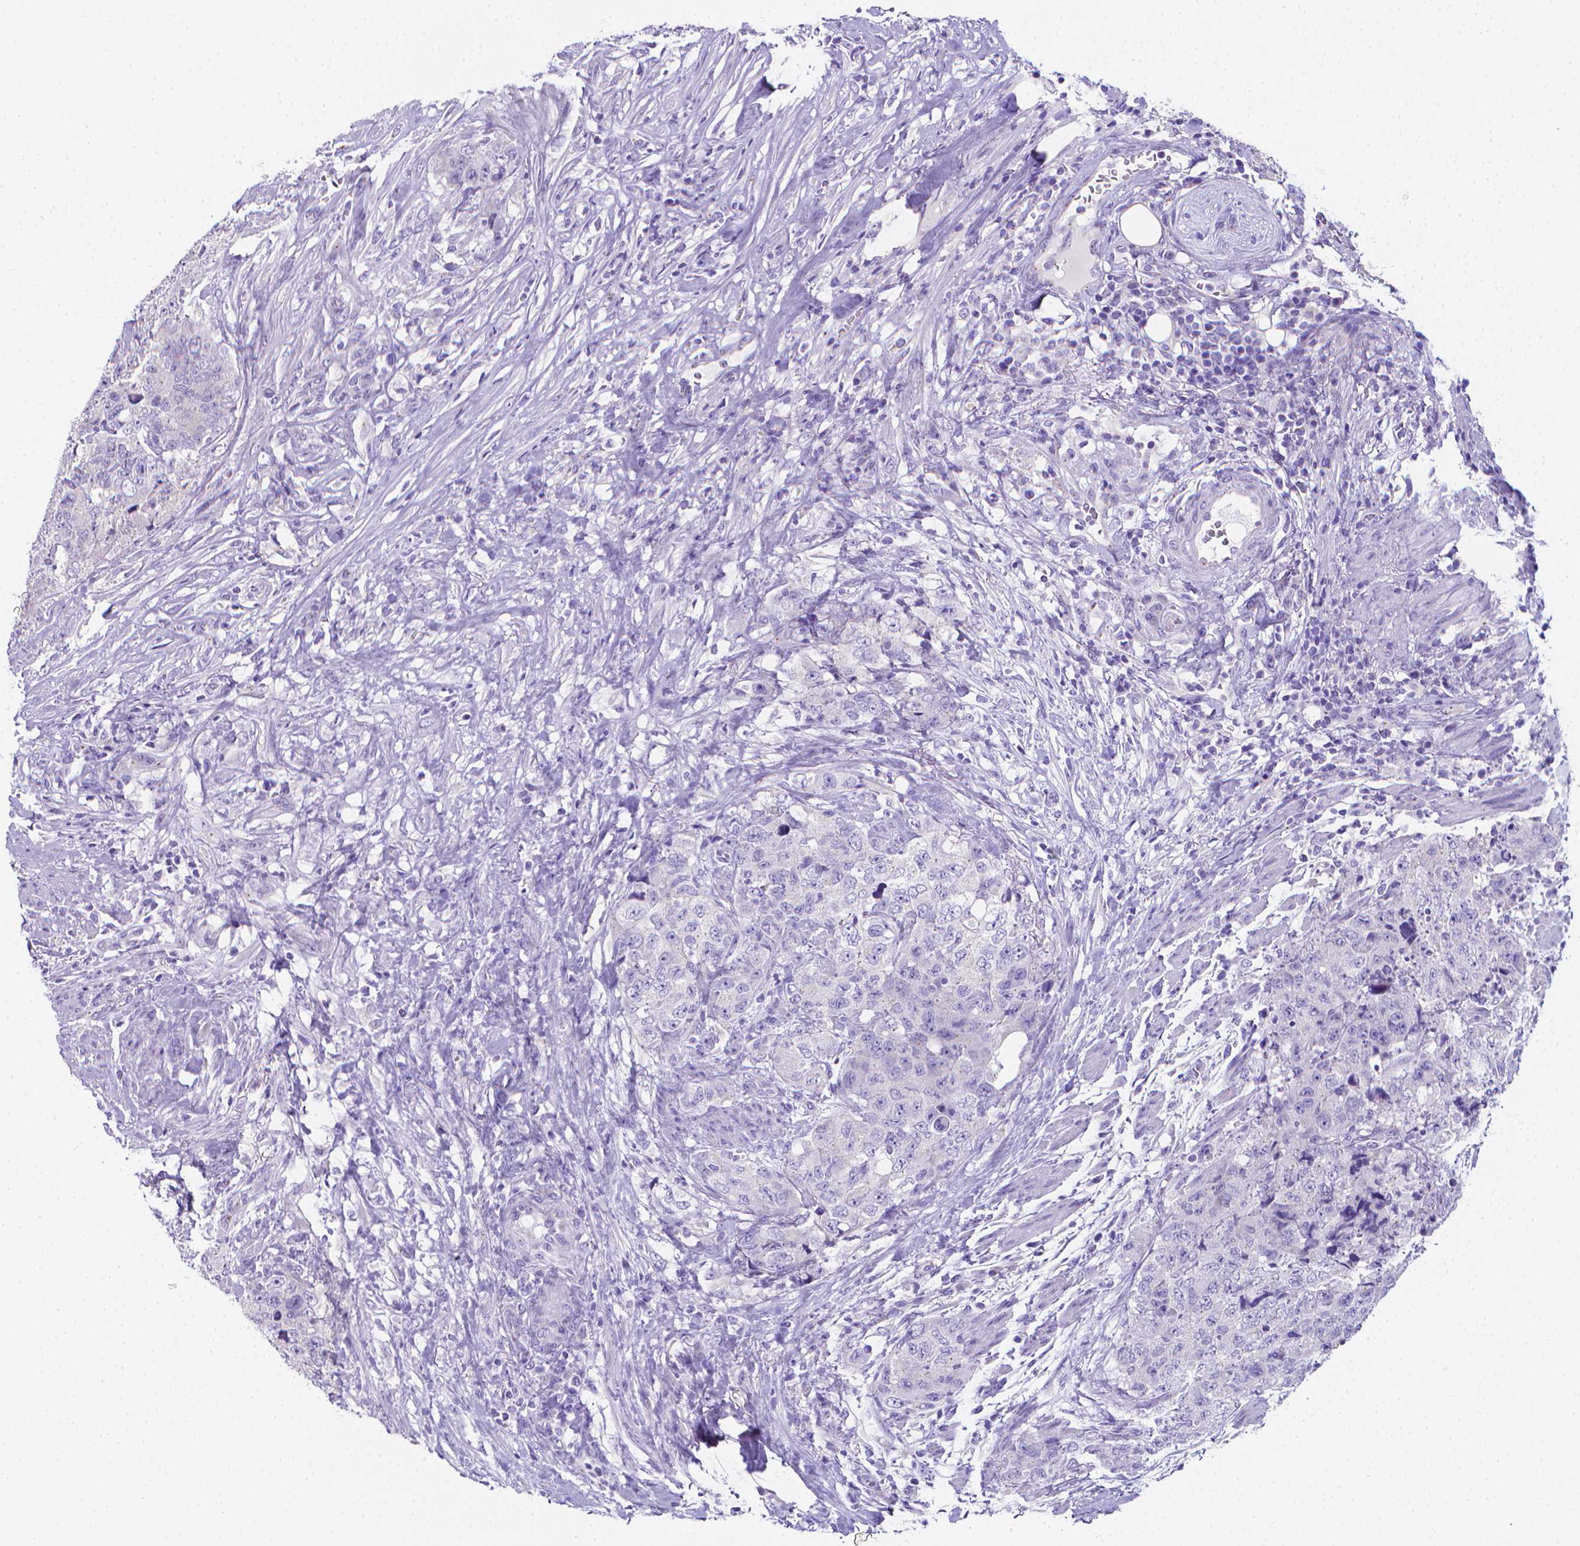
{"staining": {"intensity": "negative", "quantity": "none", "location": "none"}, "tissue": "urothelial cancer", "cell_type": "Tumor cells", "image_type": "cancer", "snomed": [{"axis": "morphology", "description": "Urothelial carcinoma, High grade"}, {"axis": "topography", "description": "Urinary bladder"}], "caption": "An immunohistochemistry histopathology image of urothelial cancer is shown. There is no staining in tumor cells of urothelial cancer.", "gene": "LRRC73", "patient": {"sex": "female", "age": 78}}